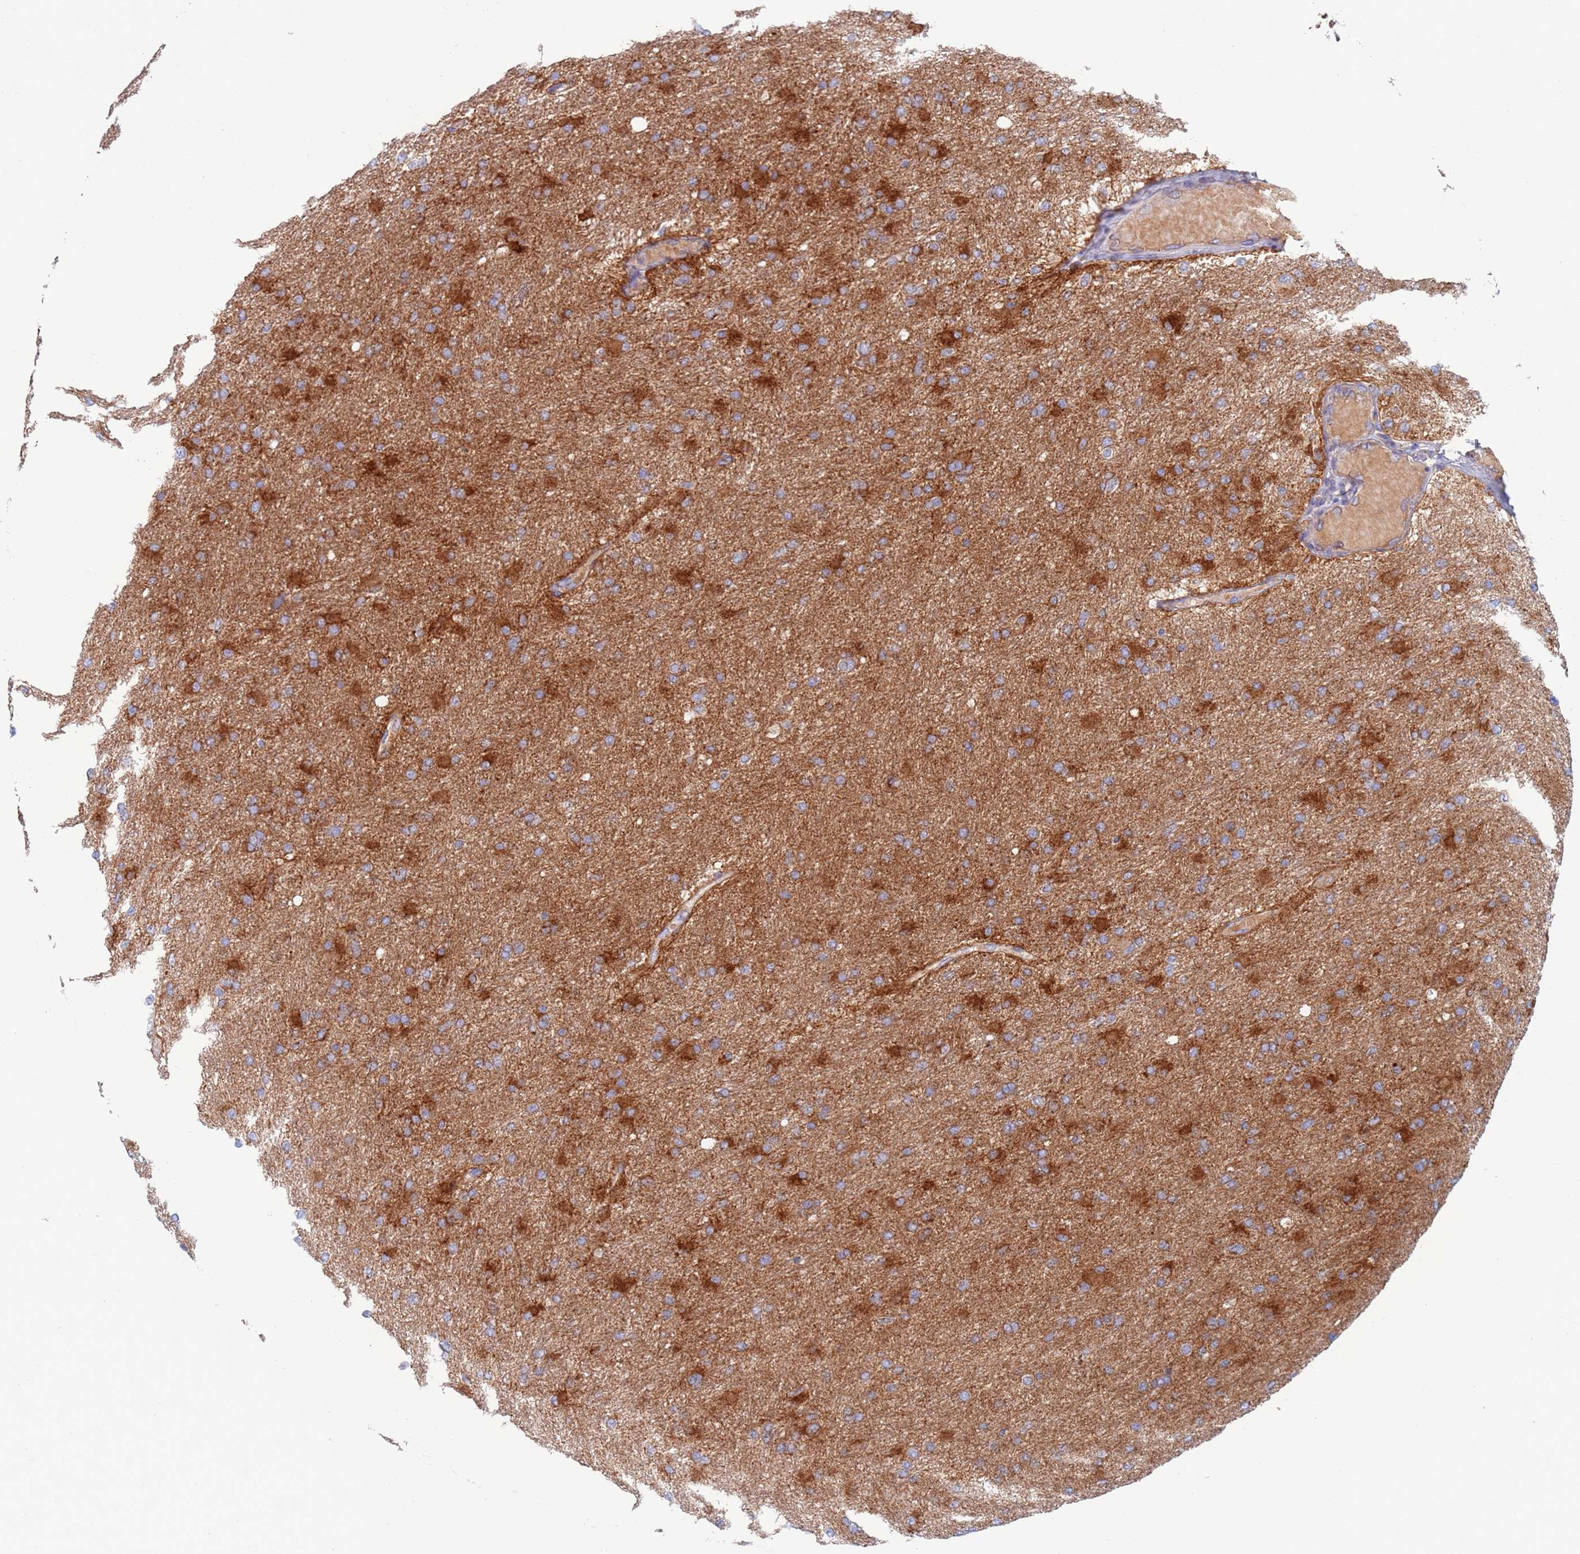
{"staining": {"intensity": "strong", "quantity": "25%-75%", "location": "cytoplasmic/membranous"}, "tissue": "glioma", "cell_type": "Tumor cells", "image_type": "cancer", "snomed": [{"axis": "morphology", "description": "Glioma, malignant, High grade"}, {"axis": "topography", "description": "Cerebral cortex"}], "caption": "Immunohistochemistry (IHC) (DAB (3,3'-diaminobenzidine)) staining of glioma exhibits strong cytoplasmic/membranous protein expression in approximately 25%-75% of tumor cells.", "gene": "CHCHD6", "patient": {"sex": "female", "age": 36}}